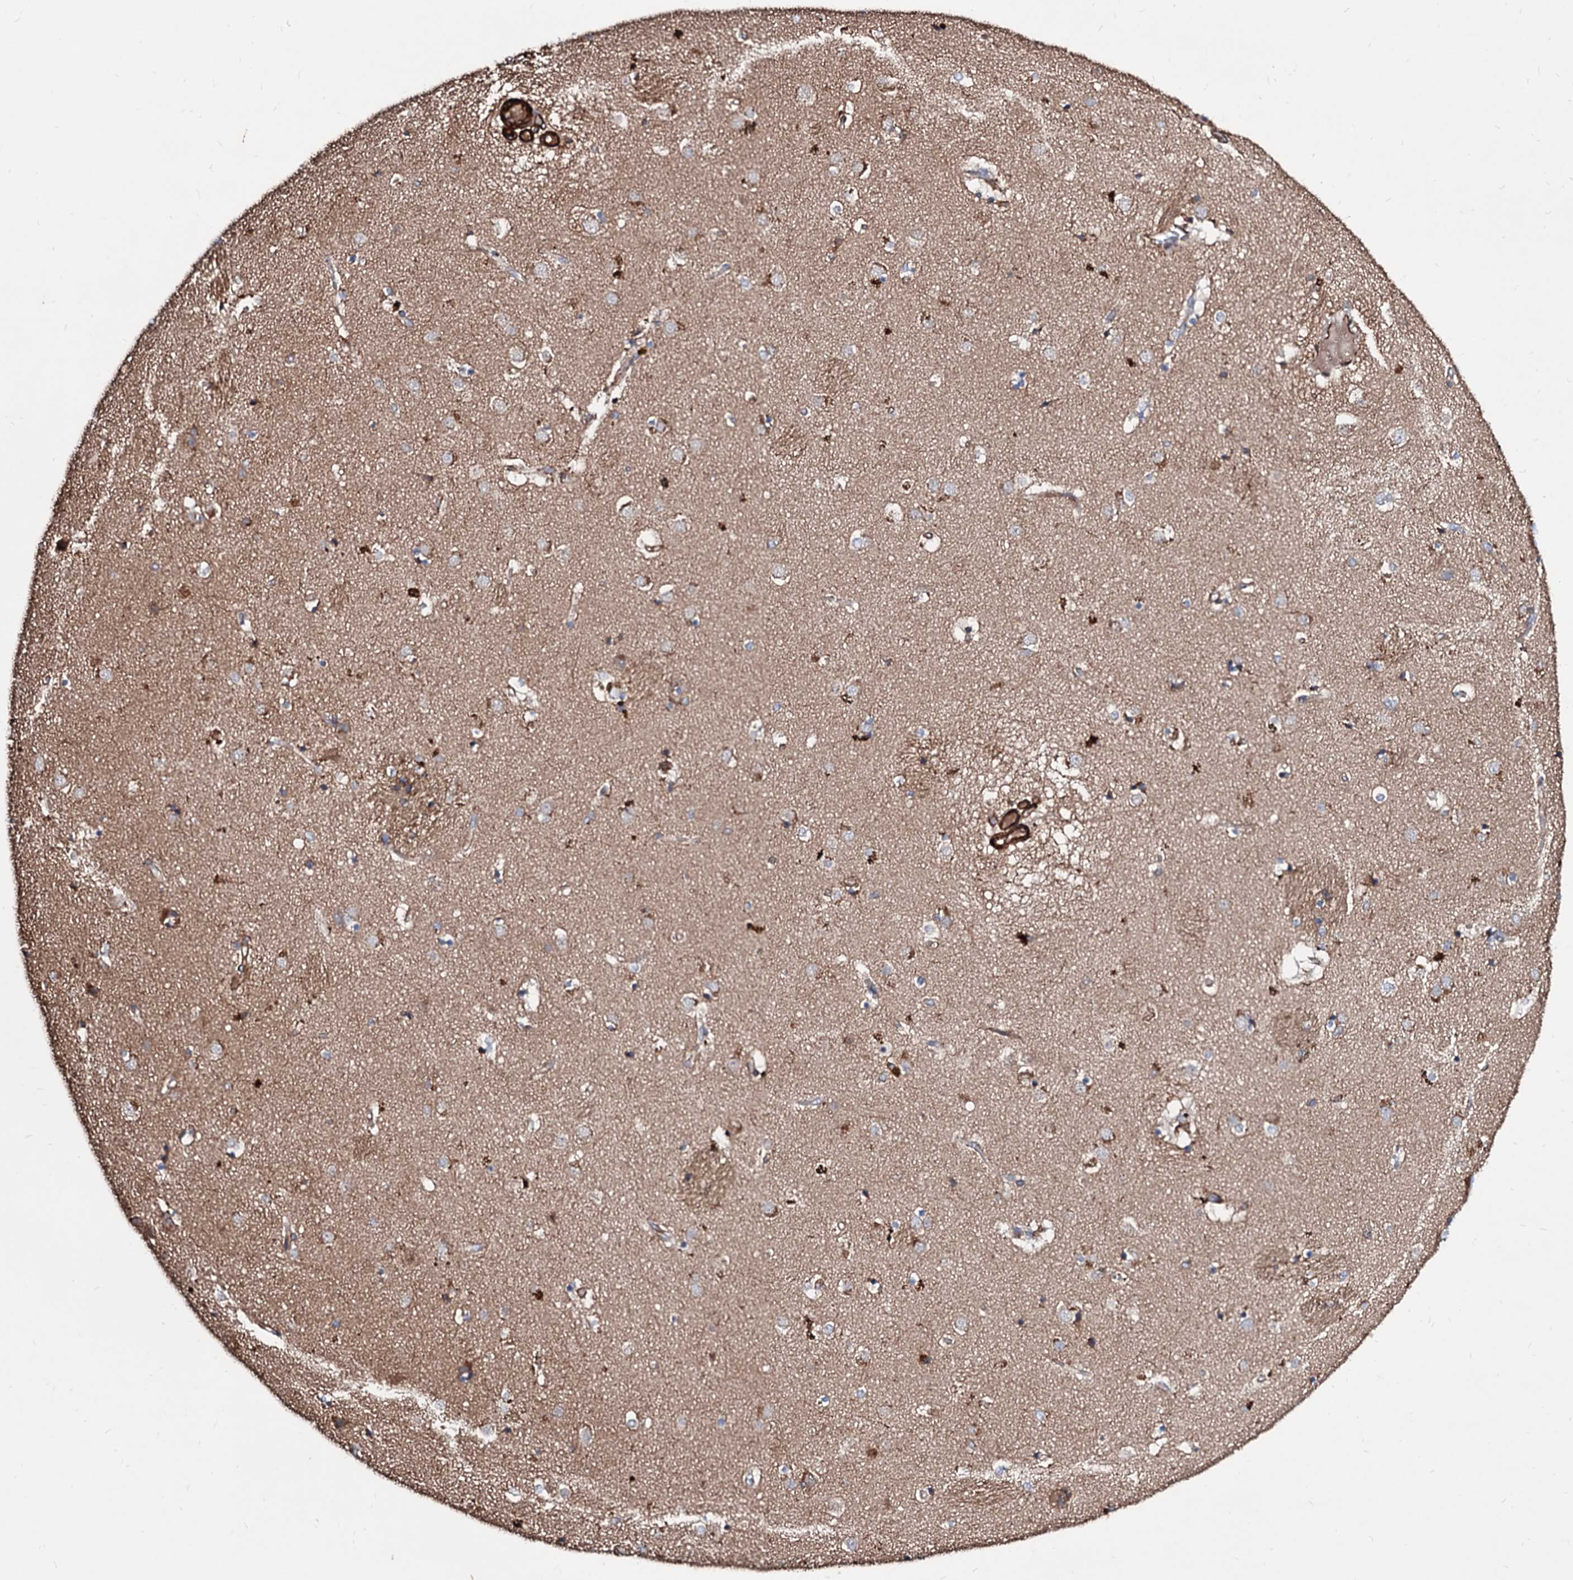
{"staining": {"intensity": "moderate", "quantity": "<25%", "location": "cytoplasmic/membranous"}, "tissue": "caudate", "cell_type": "Glial cells", "image_type": "normal", "snomed": [{"axis": "morphology", "description": "Normal tissue, NOS"}, {"axis": "topography", "description": "Lateral ventricle wall"}], "caption": "Immunohistochemical staining of normal human caudate exhibits low levels of moderate cytoplasmic/membranous staining in about <25% of glial cells. The protein is shown in brown color, while the nuclei are stained blue.", "gene": "WDR11", "patient": {"sex": "male", "age": 70}}